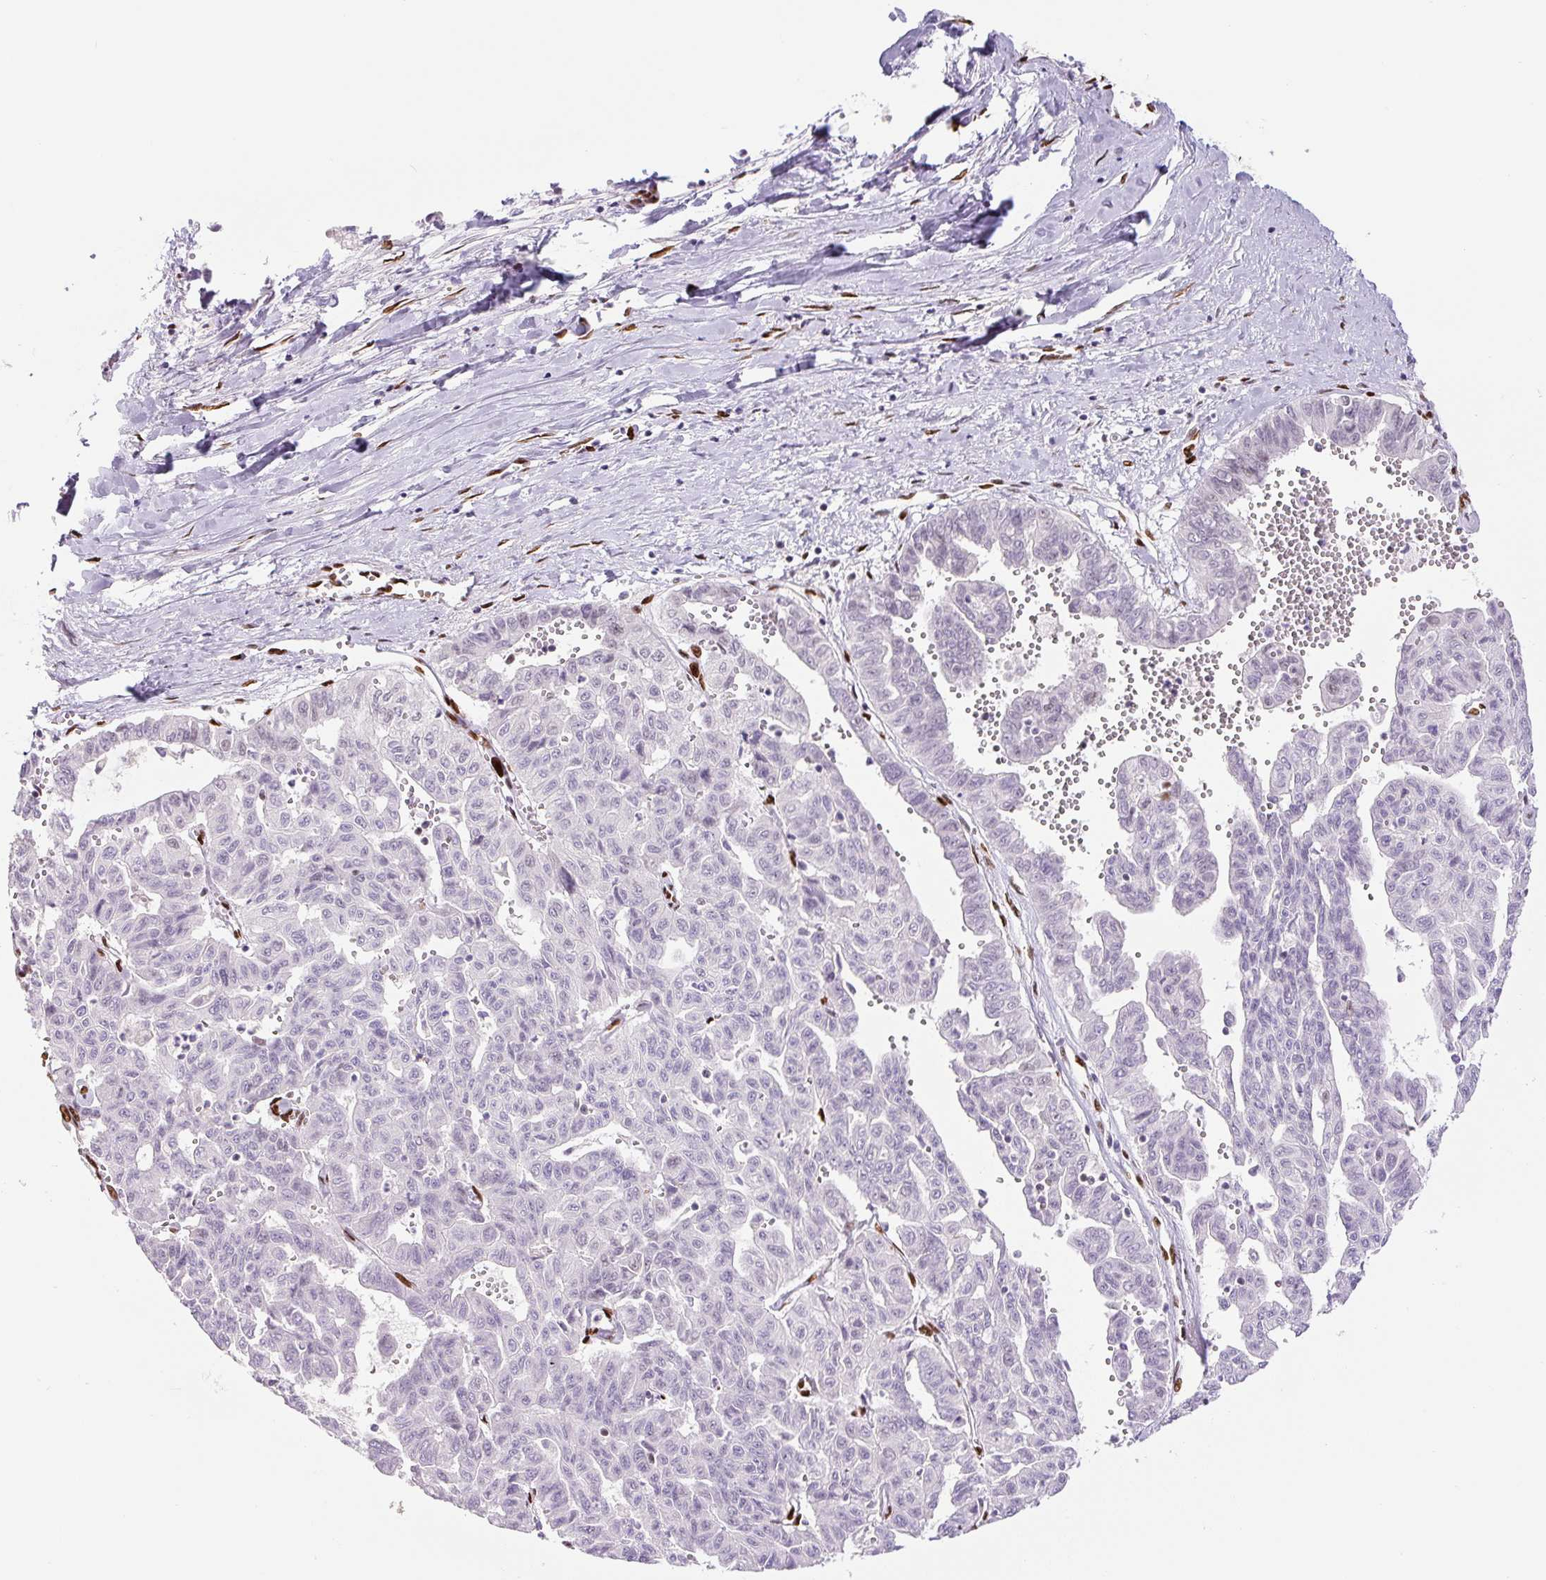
{"staining": {"intensity": "negative", "quantity": "none", "location": "none"}, "tissue": "liver cancer", "cell_type": "Tumor cells", "image_type": "cancer", "snomed": [{"axis": "morphology", "description": "Cholangiocarcinoma"}, {"axis": "topography", "description": "Liver"}], "caption": "DAB (3,3'-diaminobenzidine) immunohistochemical staining of human liver cancer displays no significant staining in tumor cells.", "gene": "ZEB1", "patient": {"sex": "female", "age": 77}}